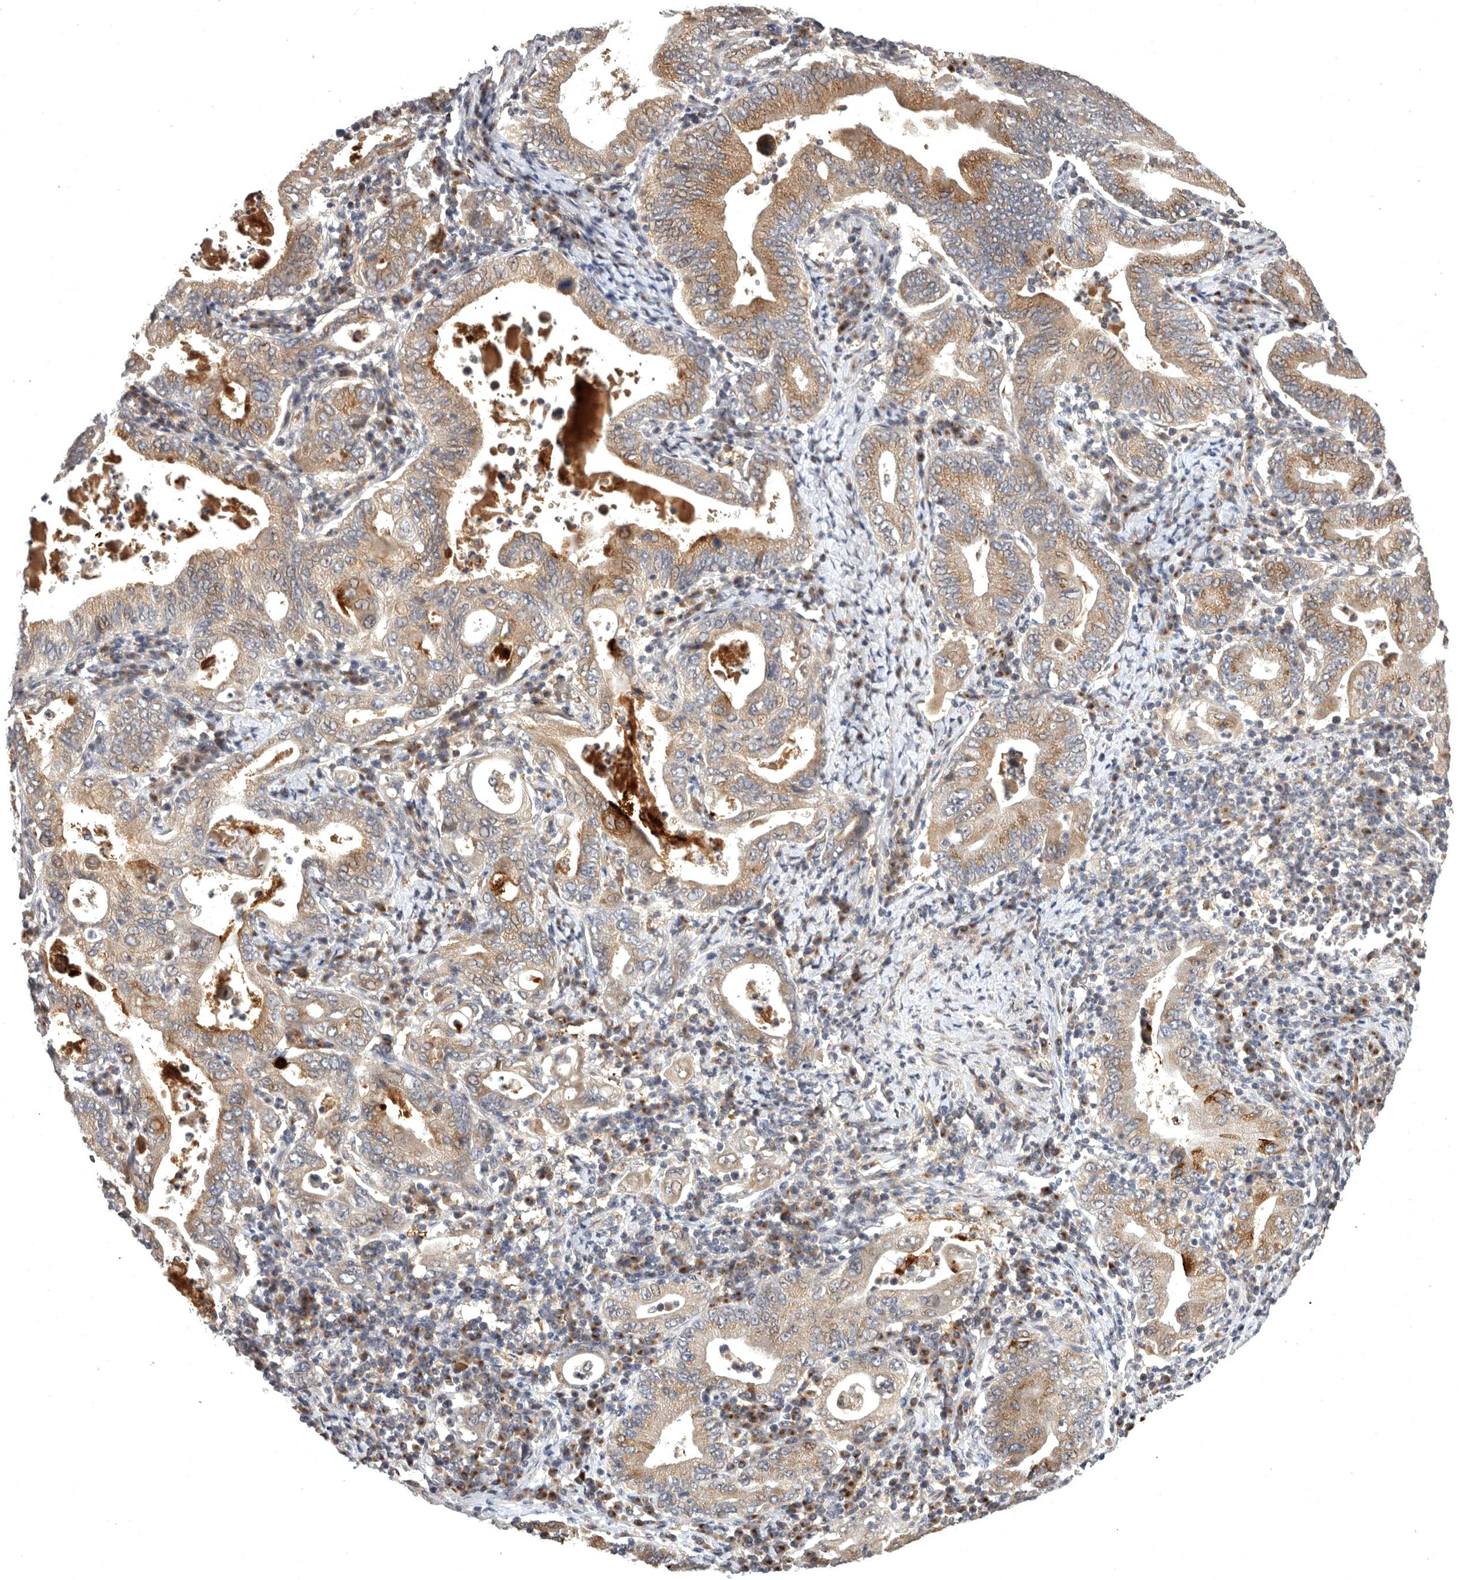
{"staining": {"intensity": "moderate", "quantity": ">75%", "location": "cytoplasmic/membranous"}, "tissue": "stomach cancer", "cell_type": "Tumor cells", "image_type": "cancer", "snomed": [{"axis": "morphology", "description": "Normal tissue, NOS"}, {"axis": "morphology", "description": "Adenocarcinoma, NOS"}, {"axis": "topography", "description": "Esophagus"}, {"axis": "topography", "description": "Stomach, upper"}, {"axis": "topography", "description": "Peripheral nerve tissue"}], "caption": "Moderate cytoplasmic/membranous protein positivity is identified in approximately >75% of tumor cells in adenocarcinoma (stomach). The protein is shown in brown color, while the nuclei are stained blue.", "gene": "MAN2A1", "patient": {"sex": "male", "age": 62}}